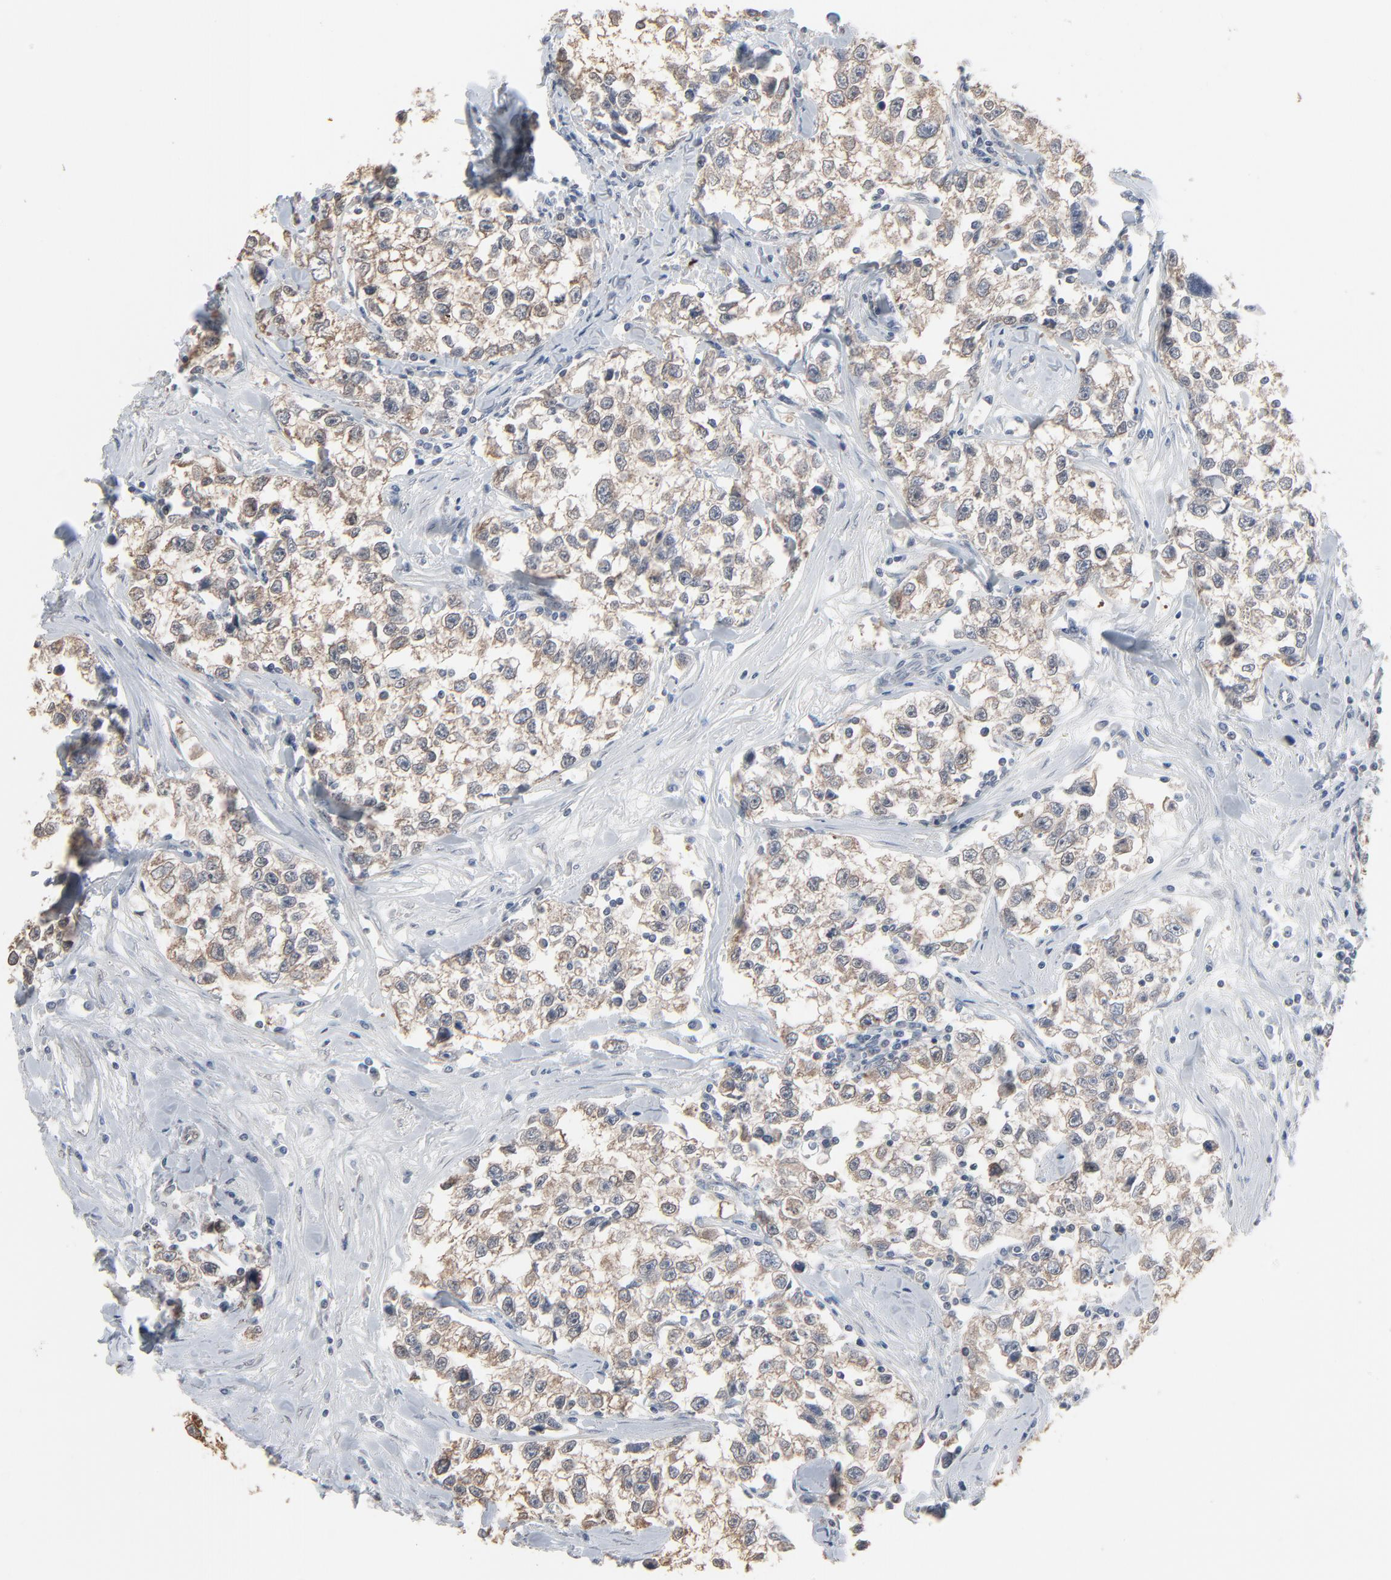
{"staining": {"intensity": "weak", "quantity": ">75%", "location": "cytoplasmic/membranous"}, "tissue": "testis cancer", "cell_type": "Tumor cells", "image_type": "cancer", "snomed": [{"axis": "morphology", "description": "Seminoma, NOS"}, {"axis": "morphology", "description": "Carcinoma, Embryonal, NOS"}, {"axis": "topography", "description": "Testis"}], "caption": "Immunohistochemical staining of human testis cancer demonstrates low levels of weak cytoplasmic/membranous protein positivity in approximately >75% of tumor cells. (DAB = brown stain, brightfield microscopy at high magnification).", "gene": "CCT5", "patient": {"sex": "male", "age": 30}}